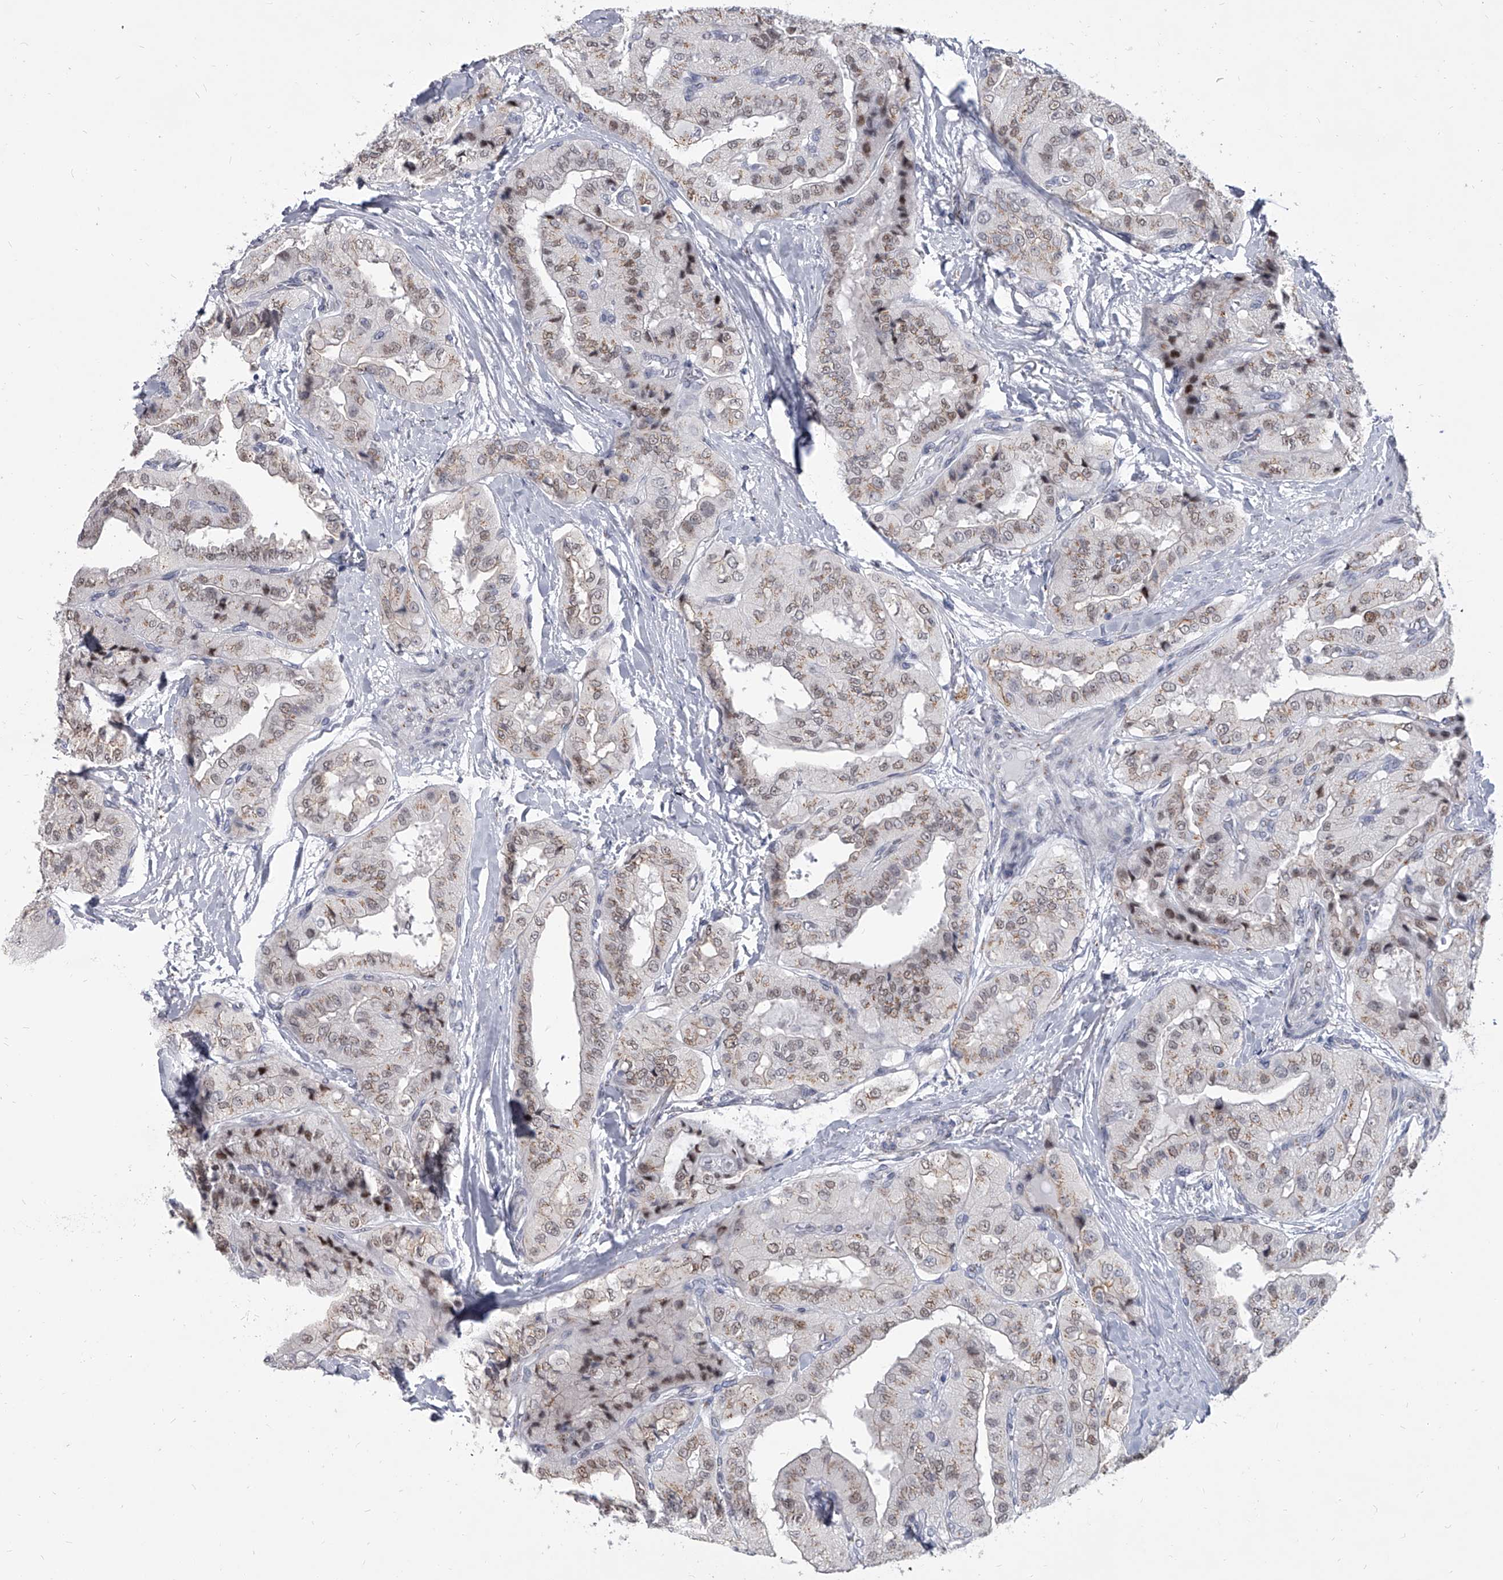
{"staining": {"intensity": "weak", "quantity": "25%-75%", "location": "cytoplasmic/membranous,nuclear"}, "tissue": "thyroid cancer", "cell_type": "Tumor cells", "image_type": "cancer", "snomed": [{"axis": "morphology", "description": "Papillary adenocarcinoma, NOS"}, {"axis": "topography", "description": "Thyroid gland"}], "caption": "Immunohistochemistry (DAB (3,3'-diaminobenzidine)) staining of thyroid papillary adenocarcinoma exhibits weak cytoplasmic/membranous and nuclear protein positivity in approximately 25%-75% of tumor cells.", "gene": "EVA1C", "patient": {"sex": "female", "age": 59}}